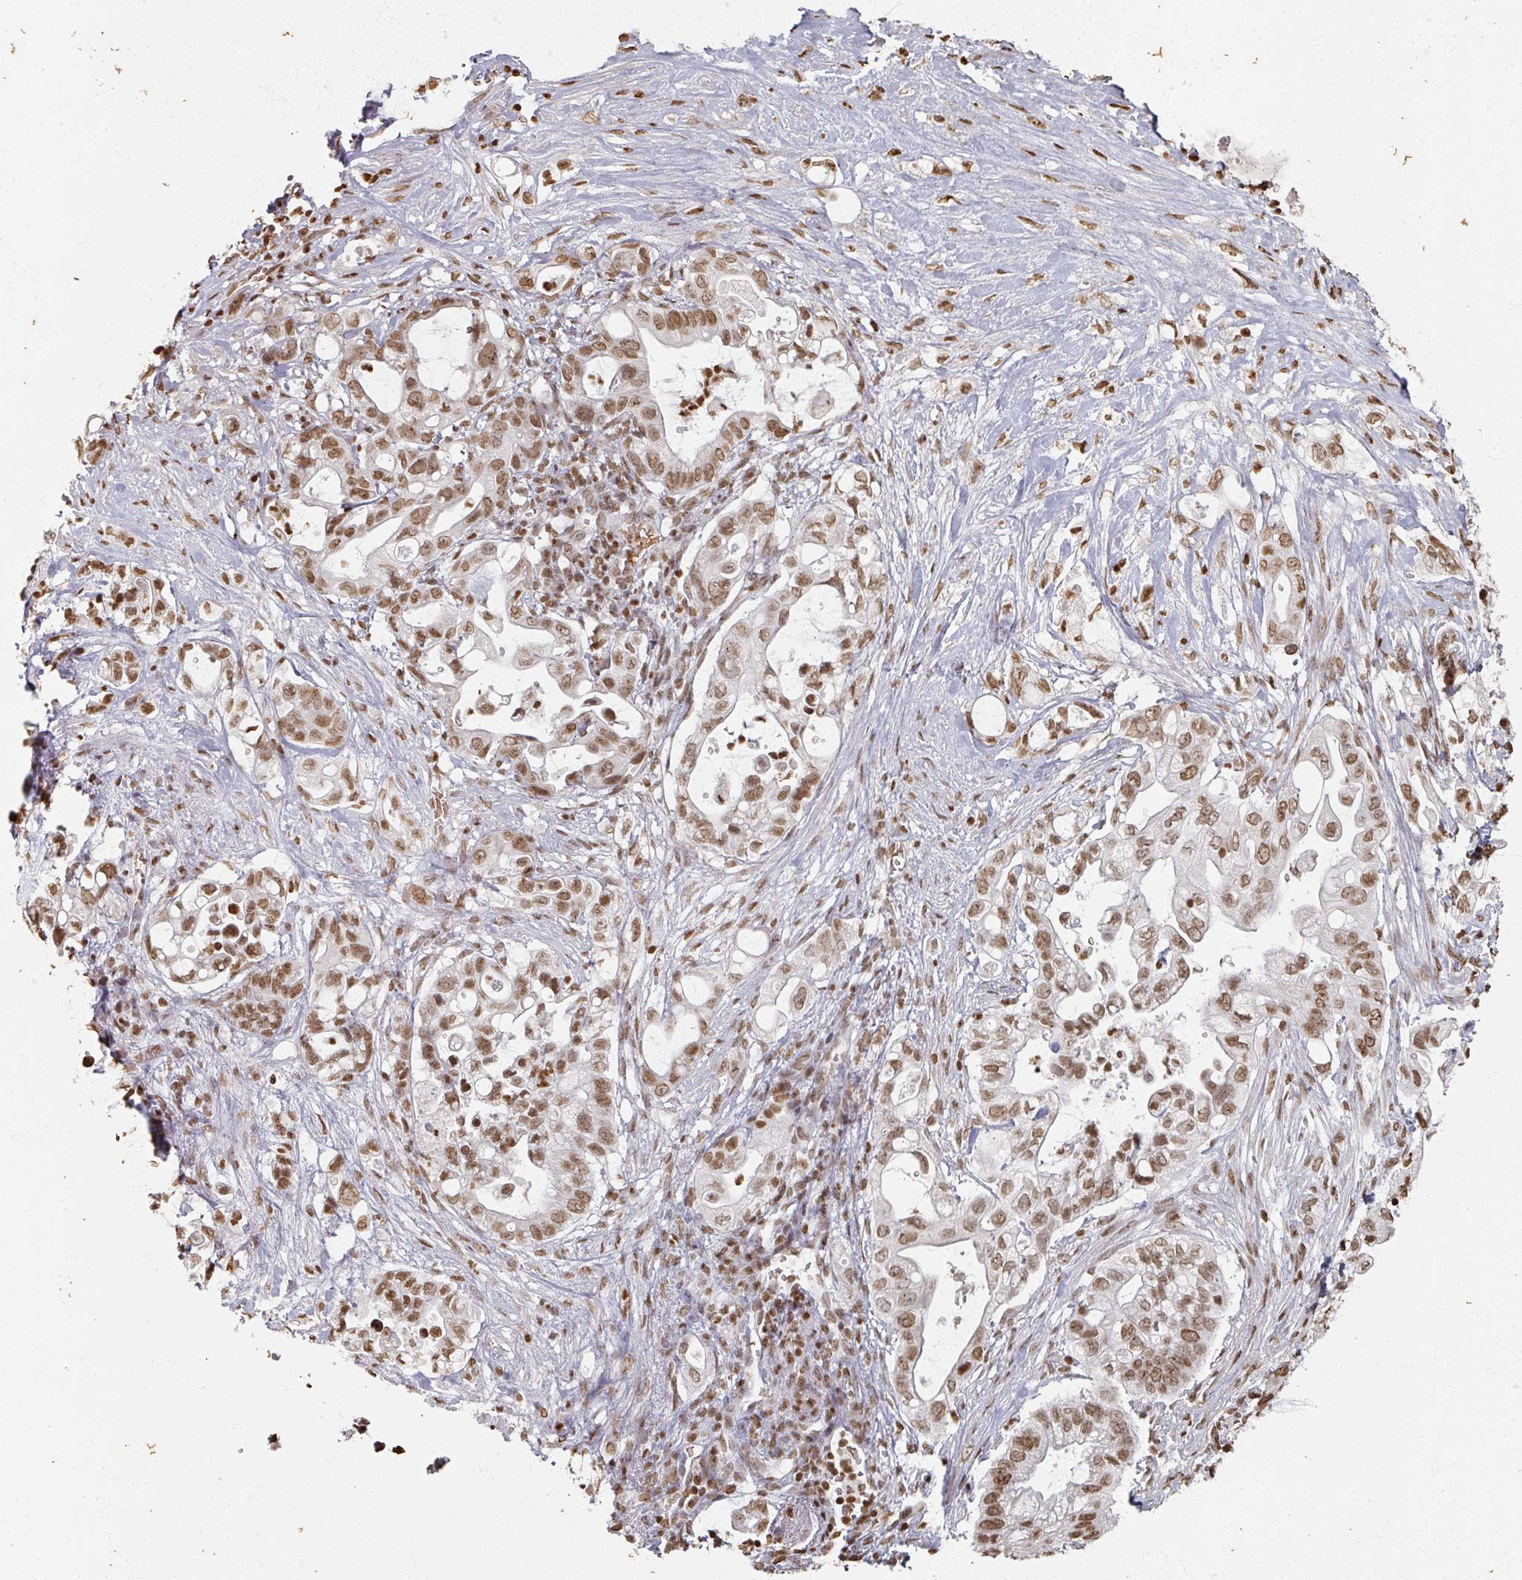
{"staining": {"intensity": "moderate", "quantity": ">75%", "location": "nuclear"}, "tissue": "pancreatic cancer", "cell_type": "Tumor cells", "image_type": "cancer", "snomed": [{"axis": "morphology", "description": "Adenocarcinoma, NOS"}, {"axis": "topography", "description": "Pancreas"}], "caption": "A brown stain labels moderate nuclear staining of a protein in human pancreatic cancer tumor cells.", "gene": "DCUN1D5", "patient": {"sex": "female", "age": 72}}